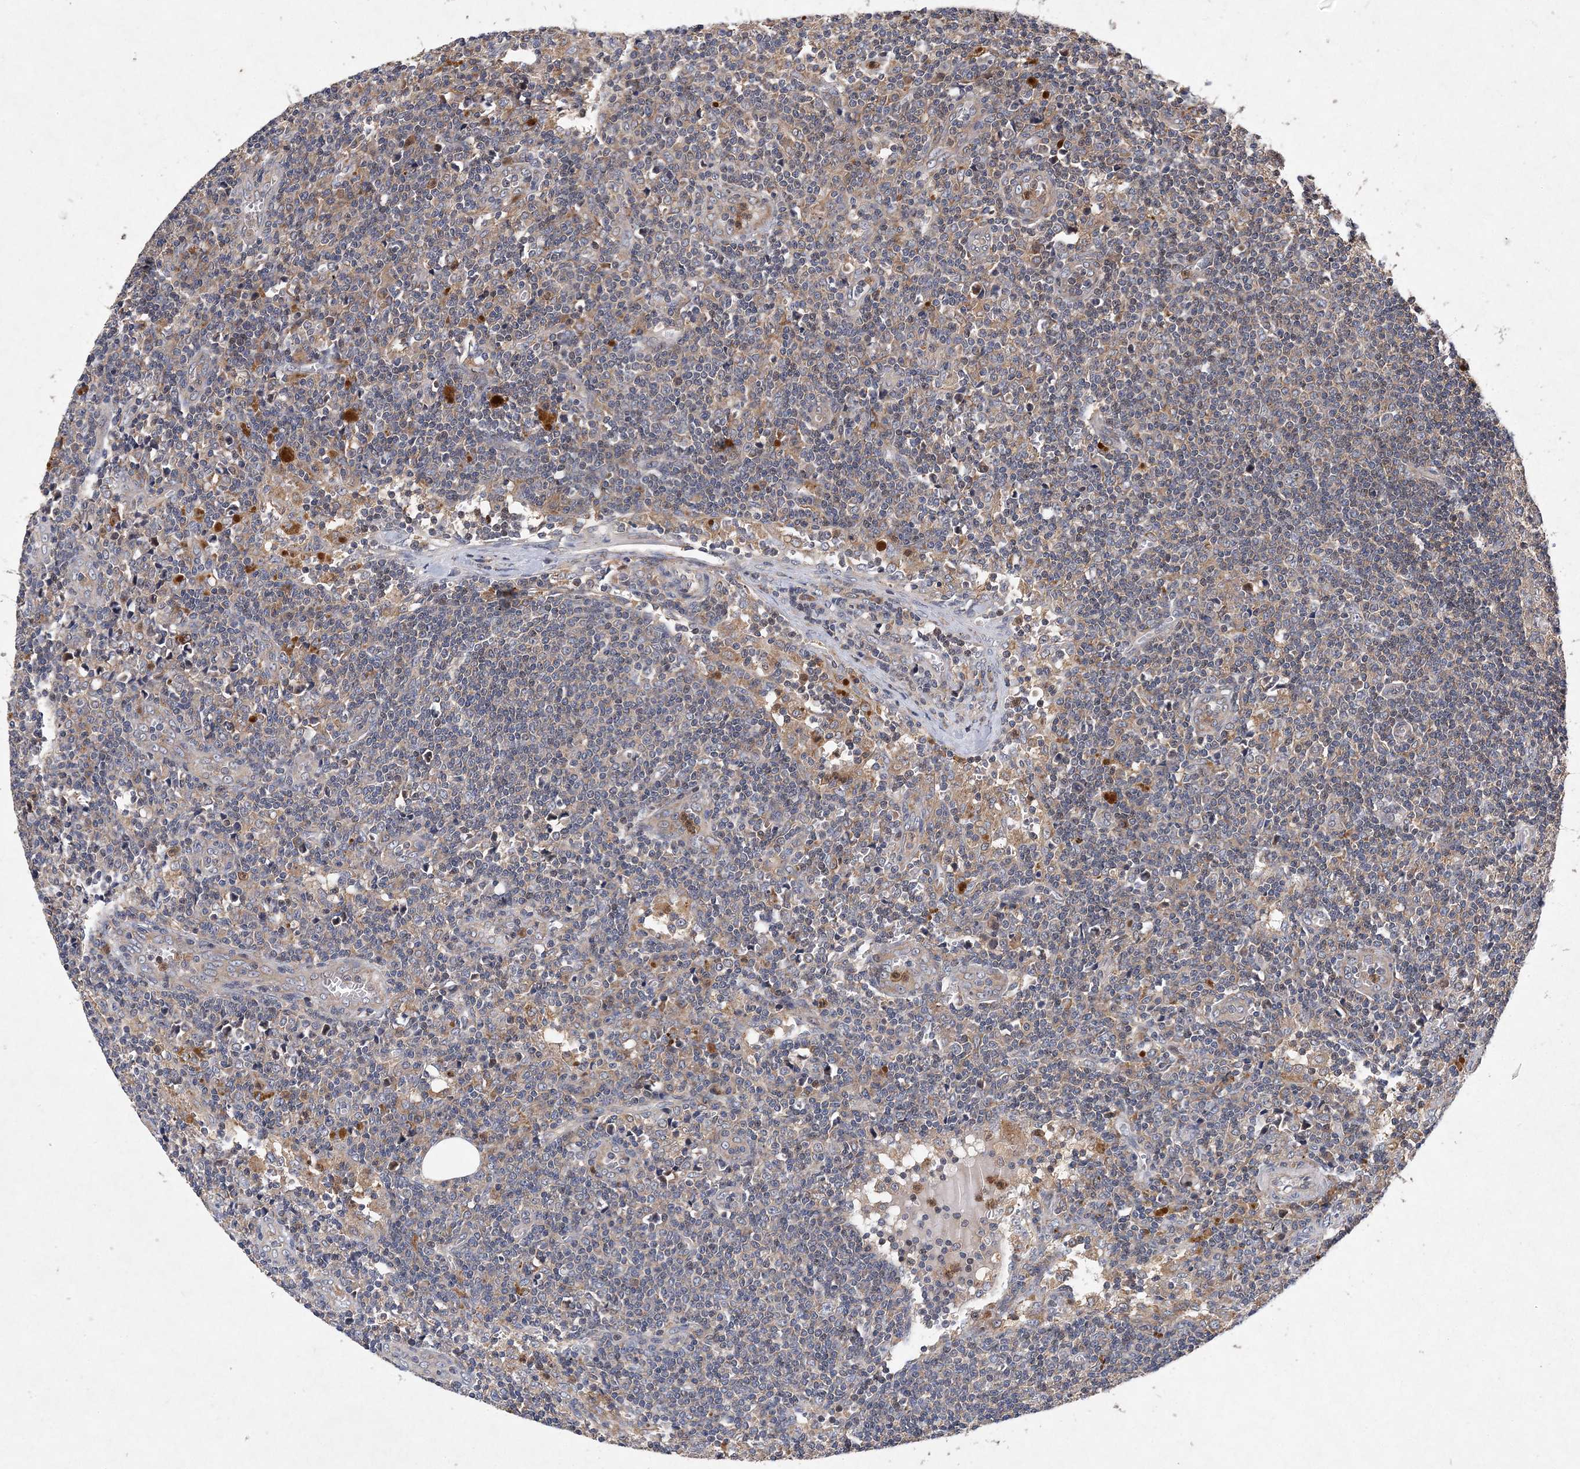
{"staining": {"intensity": "negative", "quantity": "none", "location": "none"}, "tissue": "lymph node", "cell_type": "Germinal center cells", "image_type": "normal", "snomed": [{"axis": "morphology", "description": "Normal tissue, NOS"}, {"axis": "morphology", "description": "Squamous cell carcinoma, metastatic, NOS"}, {"axis": "topography", "description": "Lymph node"}], "caption": "High power microscopy image of an IHC image of normal lymph node, revealing no significant expression in germinal center cells. (Stains: DAB immunohistochemistry with hematoxylin counter stain, Microscopy: brightfield microscopy at high magnification).", "gene": "PROSER1", "patient": {"sex": "male", "age": 73}}